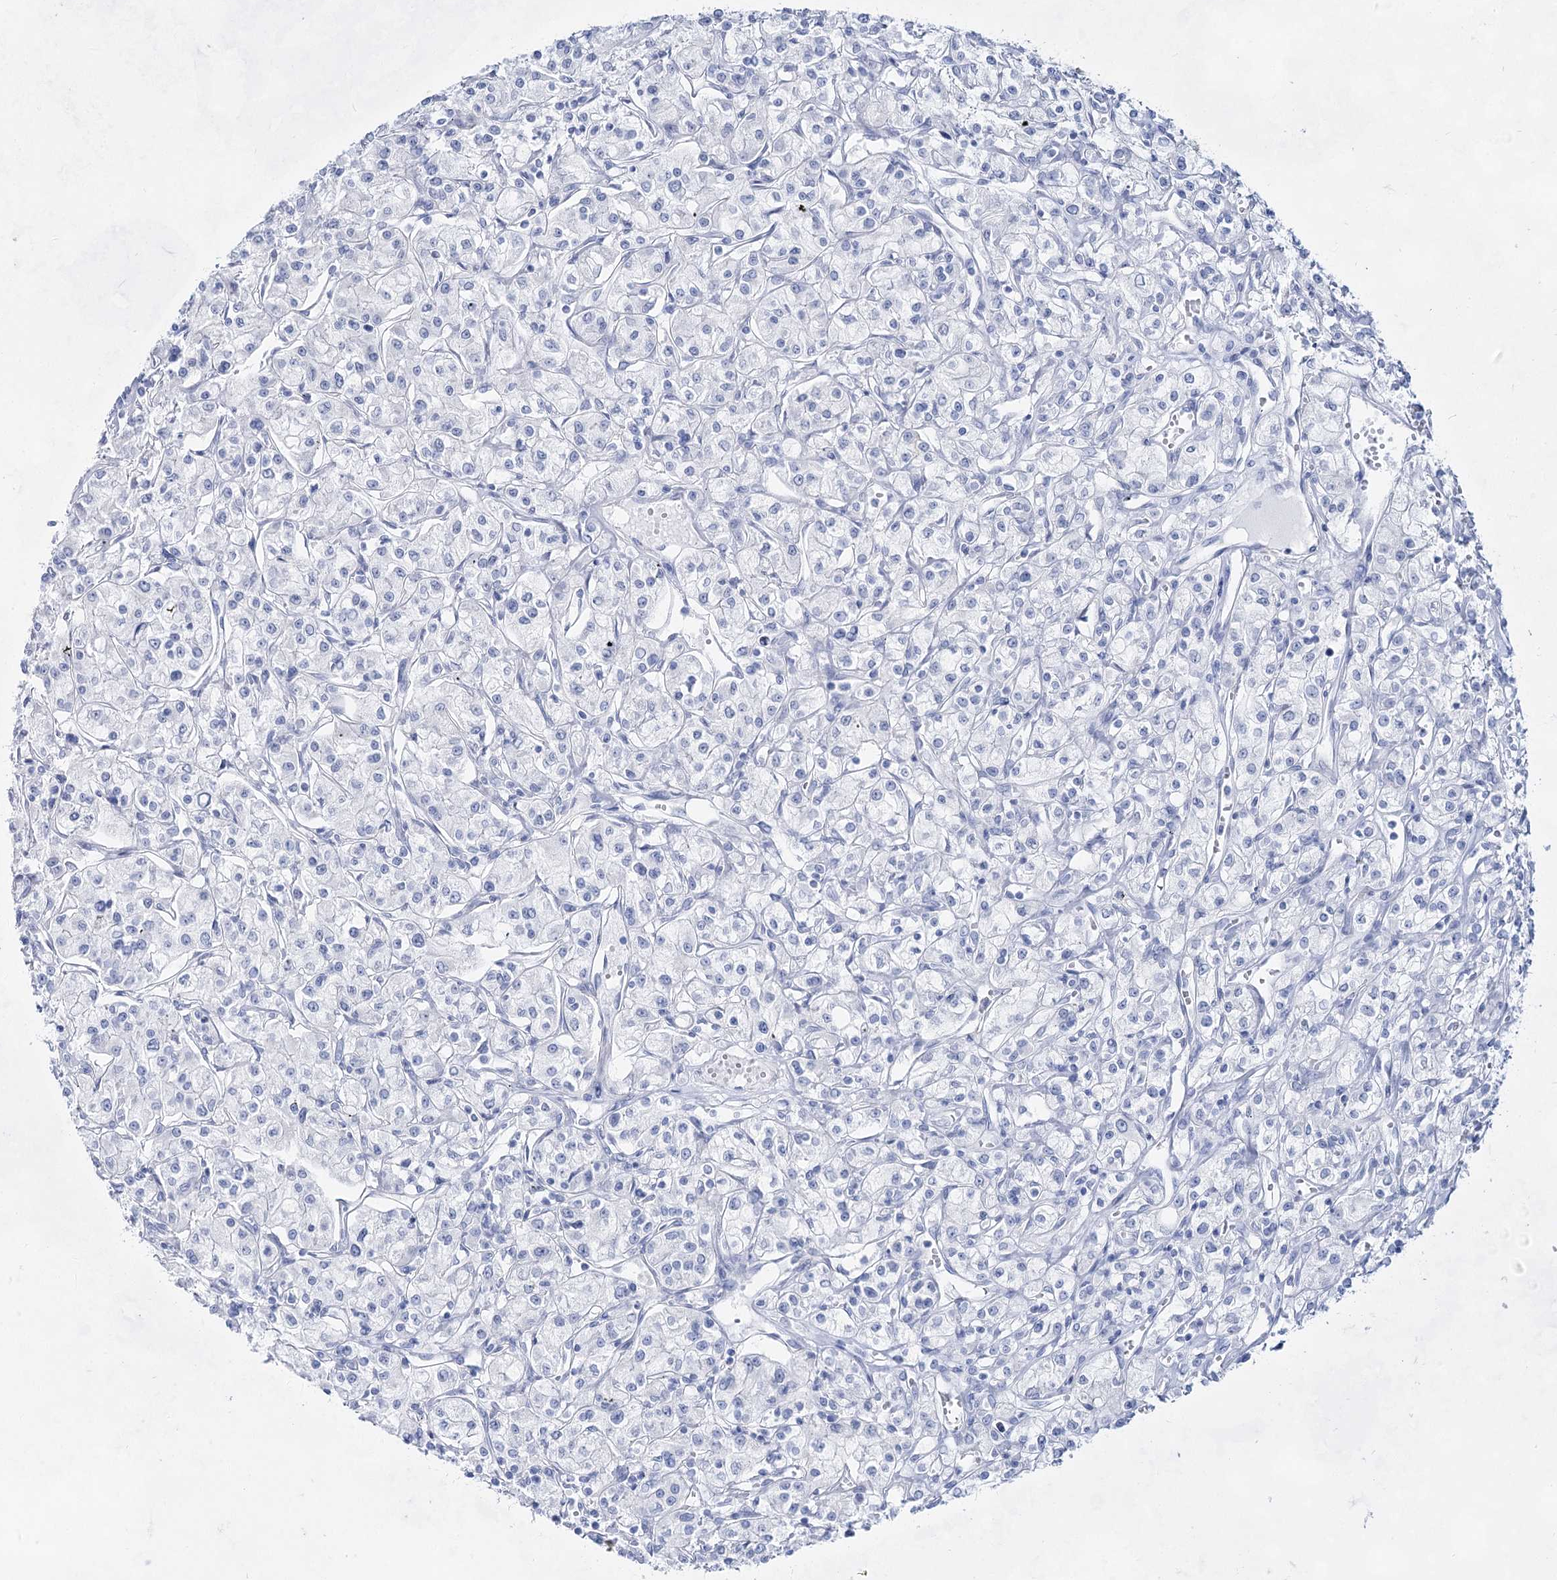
{"staining": {"intensity": "negative", "quantity": "none", "location": "none"}, "tissue": "renal cancer", "cell_type": "Tumor cells", "image_type": "cancer", "snomed": [{"axis": "morphology", "description": "Adenocarcinoma, NOS"}, {"axis": "topography", "description": "Kidney"}], "caption": "Tumor cells are negative for brown protein staining in renal cancer (adenocarcinoma).", "gene": "ACRV1", "patient": {"sex": "female", "age": 59}}